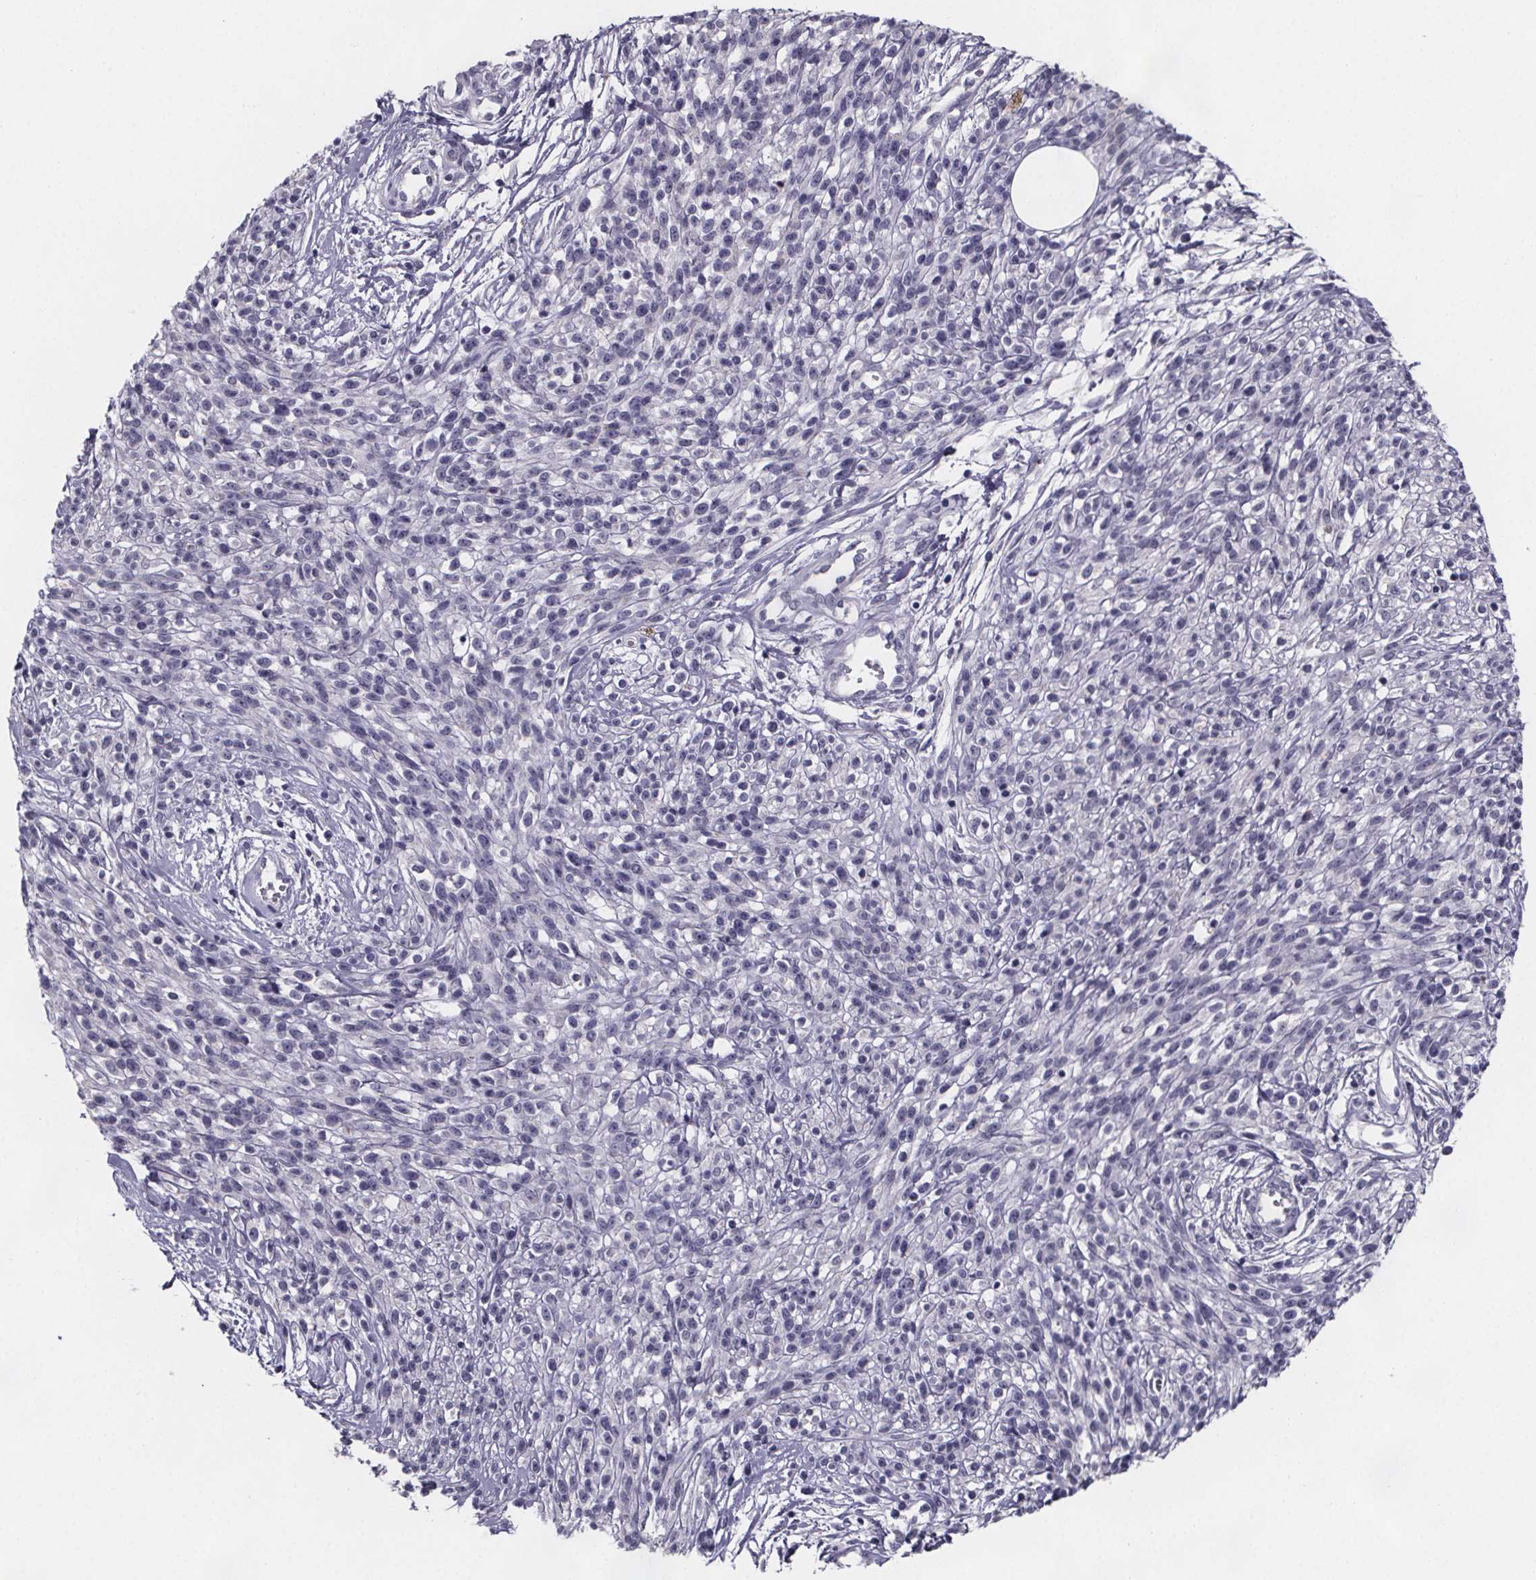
{"staining": {"intensity": "negative", "quantity": "none", "location": "none"}, "tissue": "melanoma", "cell_type": "Tumor cells", "image_type": "cancer", "snomed": [{"axis": "morphology", "description": "Malignant melanoma, NOS"}, {"axis": "topography", "description": "Skin"}, {"axis": "topography", "description": "Skin of trunk"}], "caption": "Melanoma was stained to show a protein in brown. There is no significant positivity in tumor cells. The staining is performed using DAB (3,3'-diaminobenzidine) brown chromogen with nuclei counter-stained in using hematoxylin.", "gene": "PAH", "patient": {"sex": "male", "age": 74}}